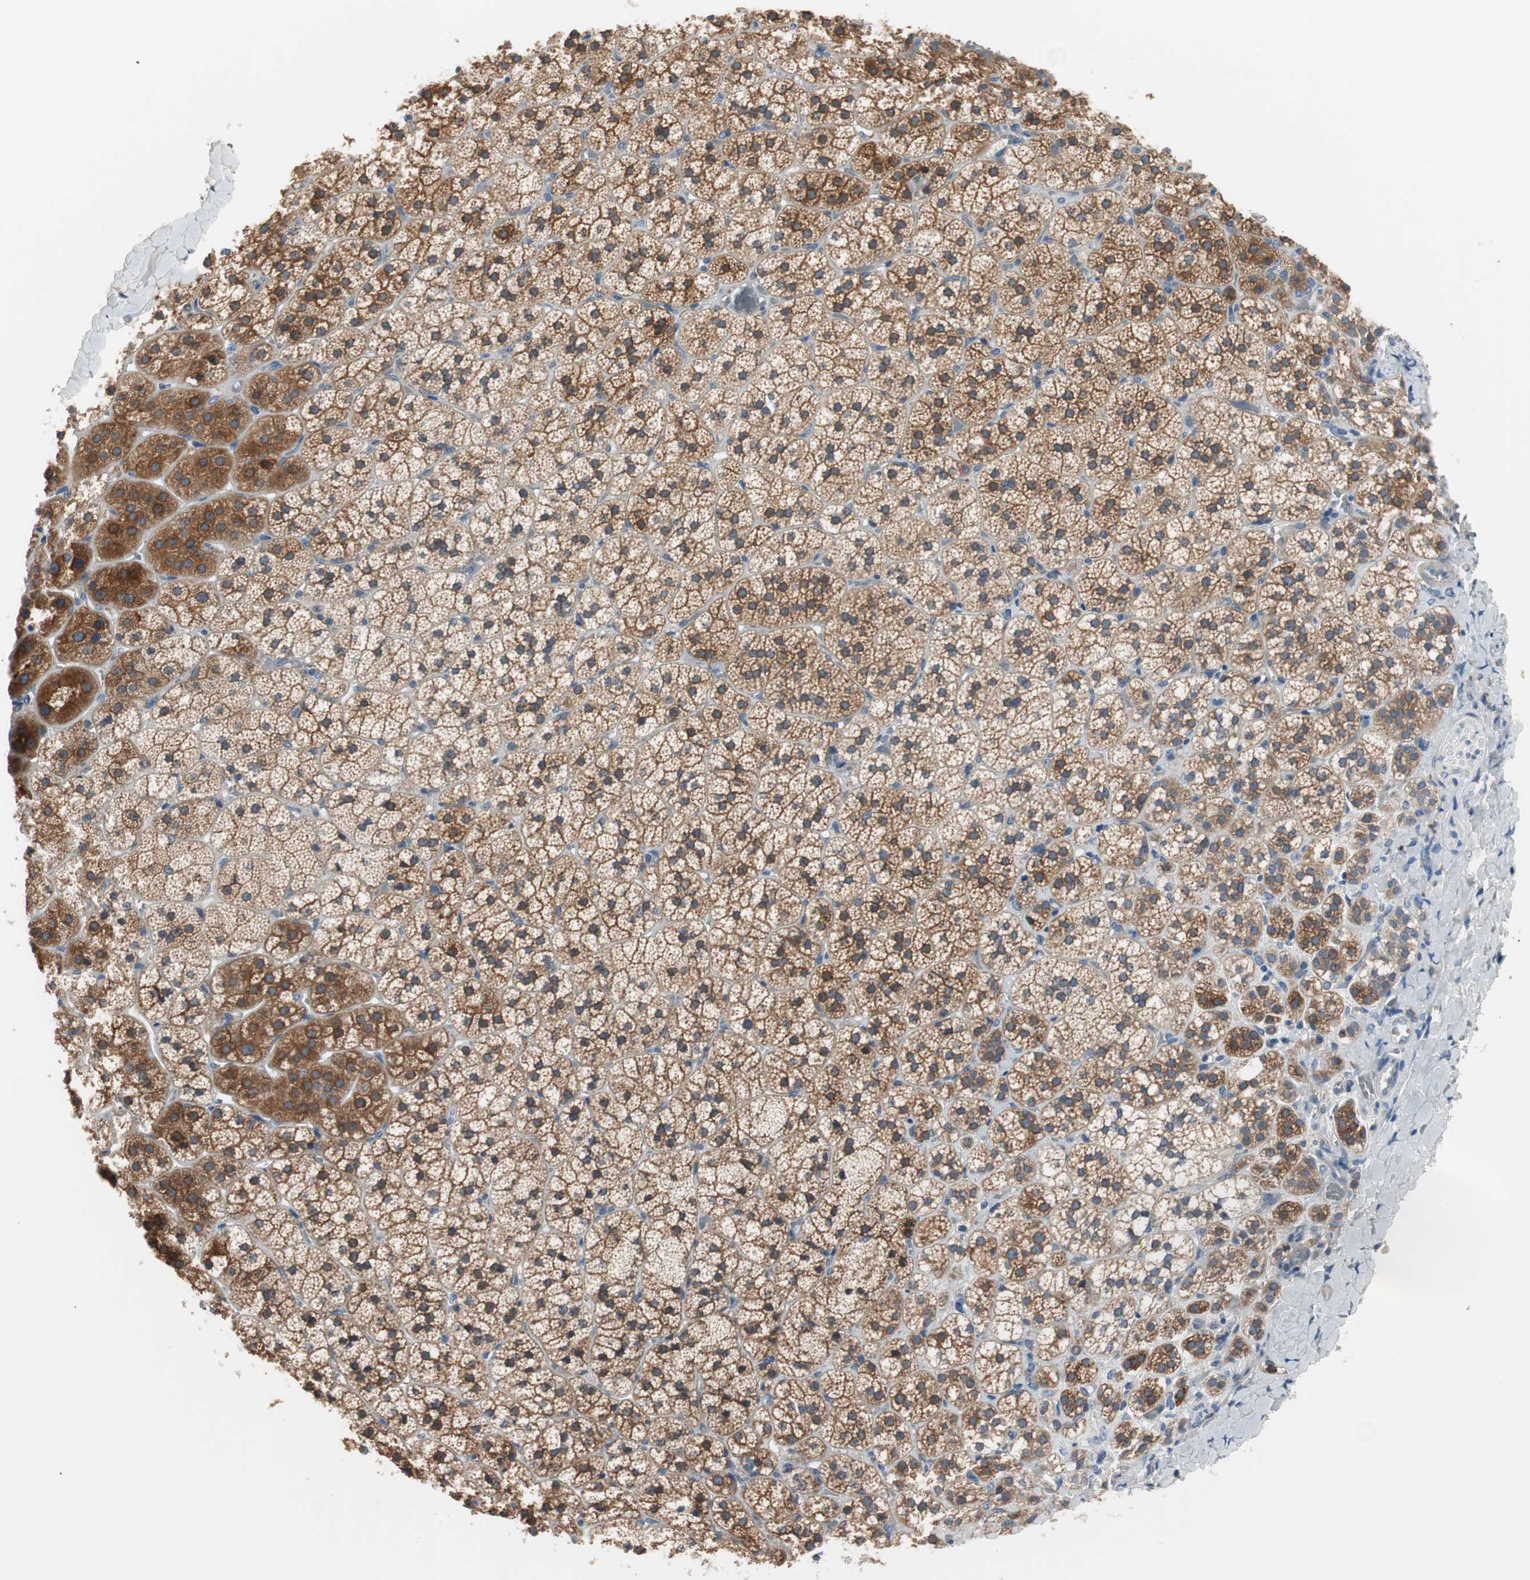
{"staining": {"intensity": "strong", "quantity": ">75%", "location": "cytoplasmic/membranous"}, "tissue": "adrenal gland", "cell_type": "Glandular cells", "image_type": "normal", "snomed": [{"axis": "morphology", "description": "Normal tissue, NOS"}, {"axis": "topography", "description": "Adrenal gland"}], "caption": "IHC image of benign adrenal gland stained for a protein (brown), which displays high levels of strong cytoplasmic/membranous positivity in about >75% of glandular cells.", "gene": "FADS2", "patient": {"sex": "female", "age": 44}}